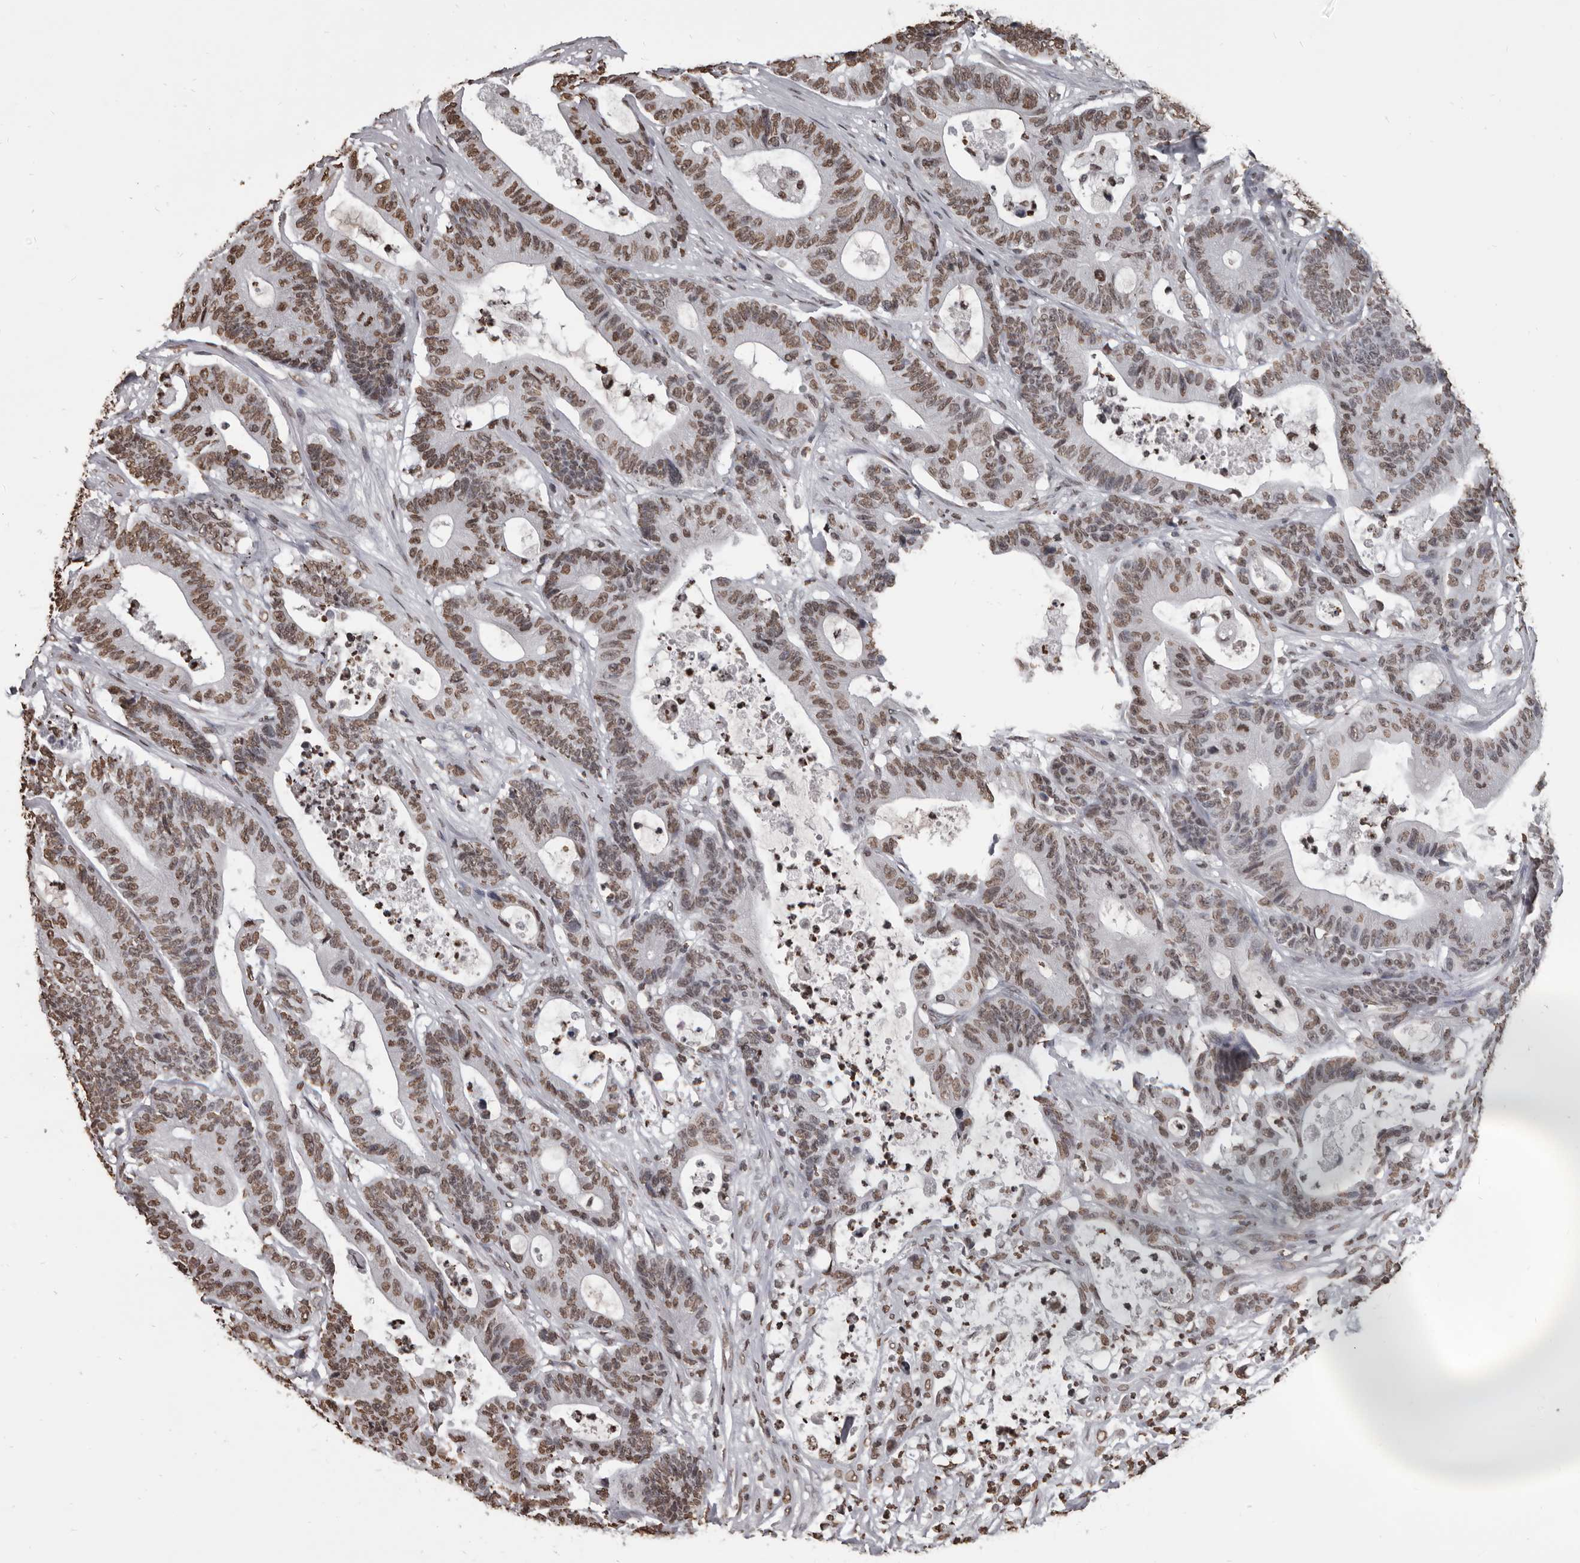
{"staining": {"intensity": "moderate", "quantity": ">75%", "location": "nuclear"}, "tissue": "colorectal cancer", "cell_type": "Tumor cells", "image_type": "cancer", "snomed": [{"axis": "morphology", "description": "Adenocarcinoma, NOS"}, {"axis": "topography", "description": "Colon"}], "caption": "The image shows a brown stain indicating the presence of a protein in the nuclear of tumor cells in colorectal adenocarcinoma.", "gene": "AHR", "patient": {"sex": "female", "age": 84}}